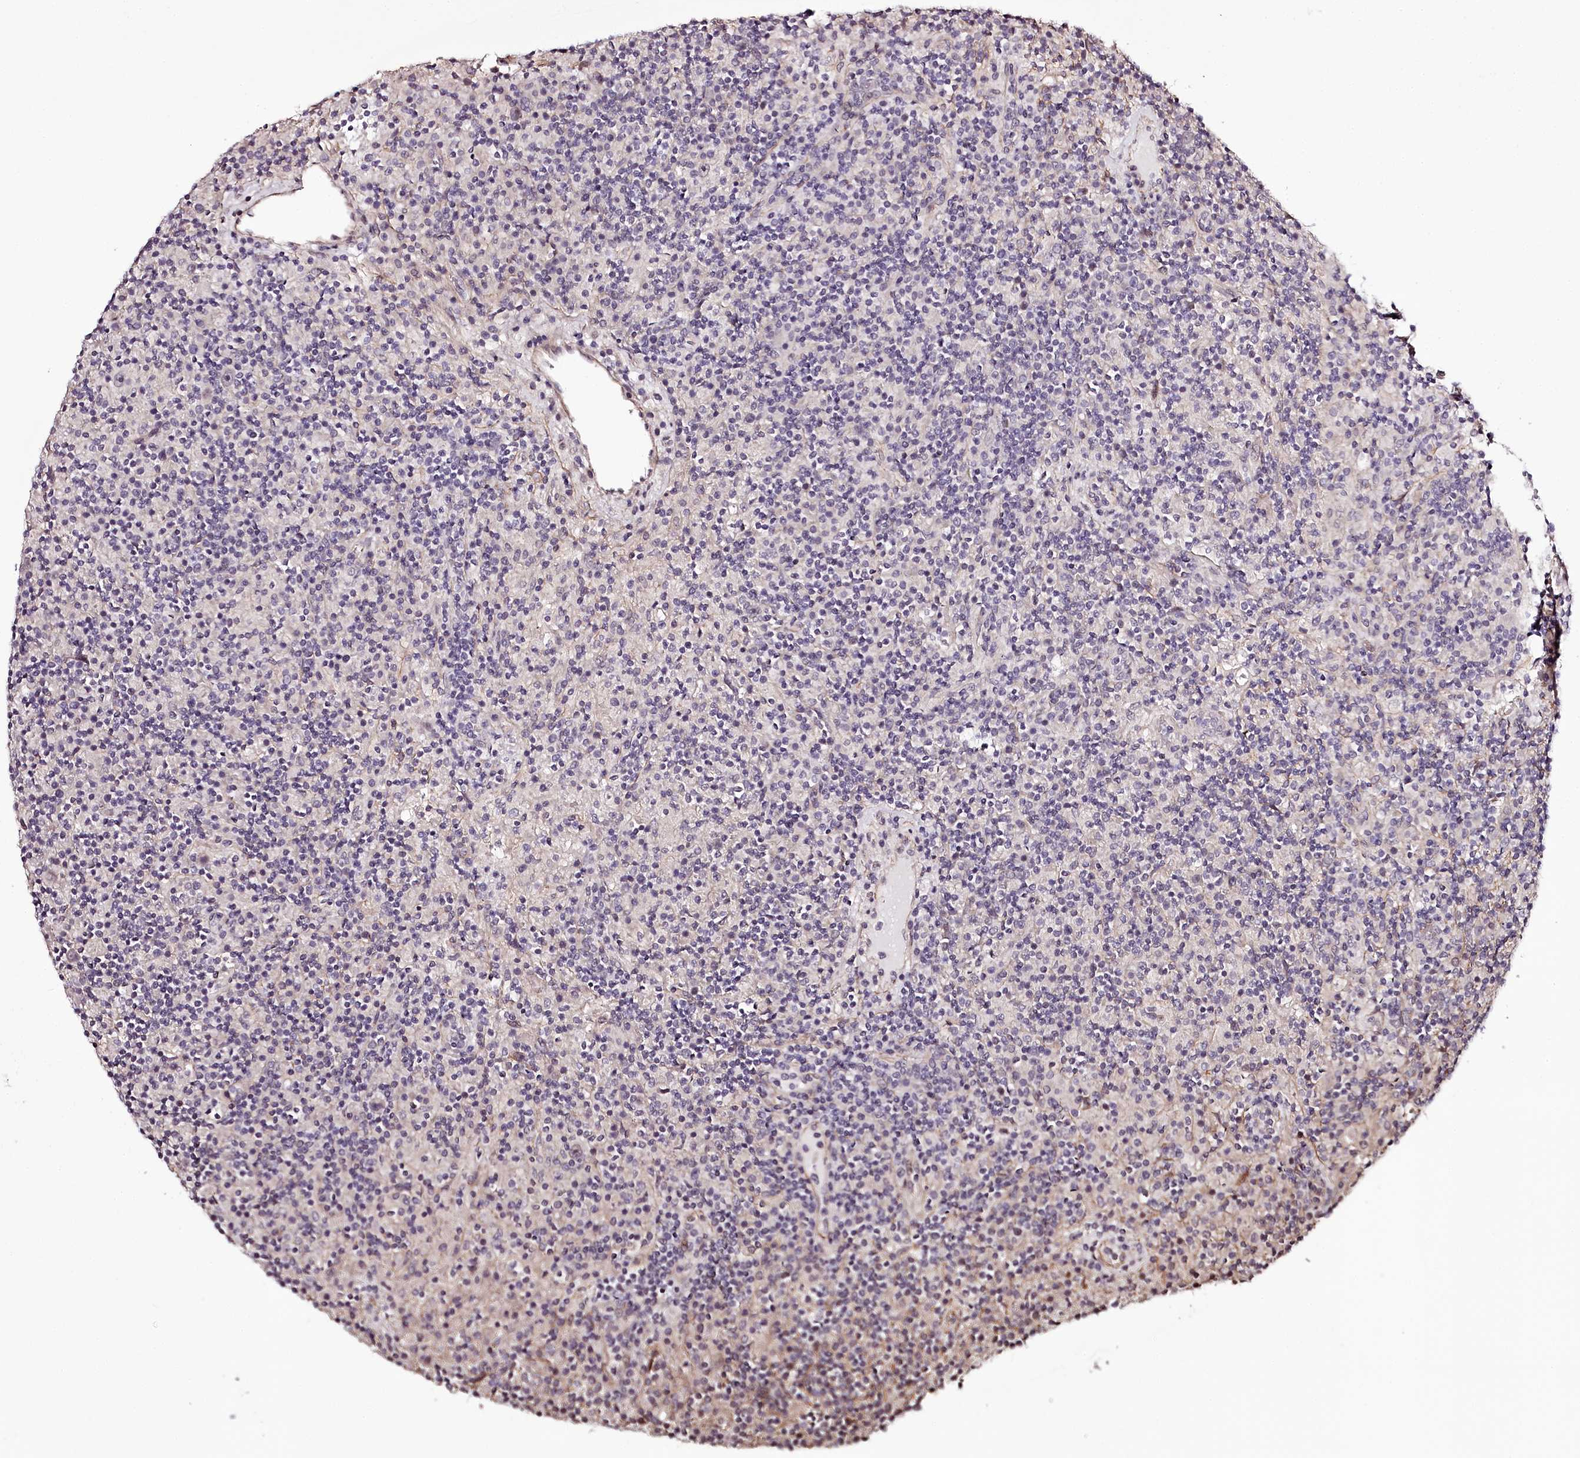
{"staining": {"intensity": "negative", "quantity": "none", "location": "none"}, "tissue": "lymphoma", "cell_type": "Tumor cells", "image_type": "cancer", "snomed": [{"axis": "morphology", "description": "Hodgkin's disease, NOS"}, {"axis": "topography", "description": "Lymph node"}], "caption": "Histopathology image shows no protein positivity in tumor cells of Hodgkin's disease tissue.", "gene": "TTC33", "patient": {"sex": "male", "age": 70}}